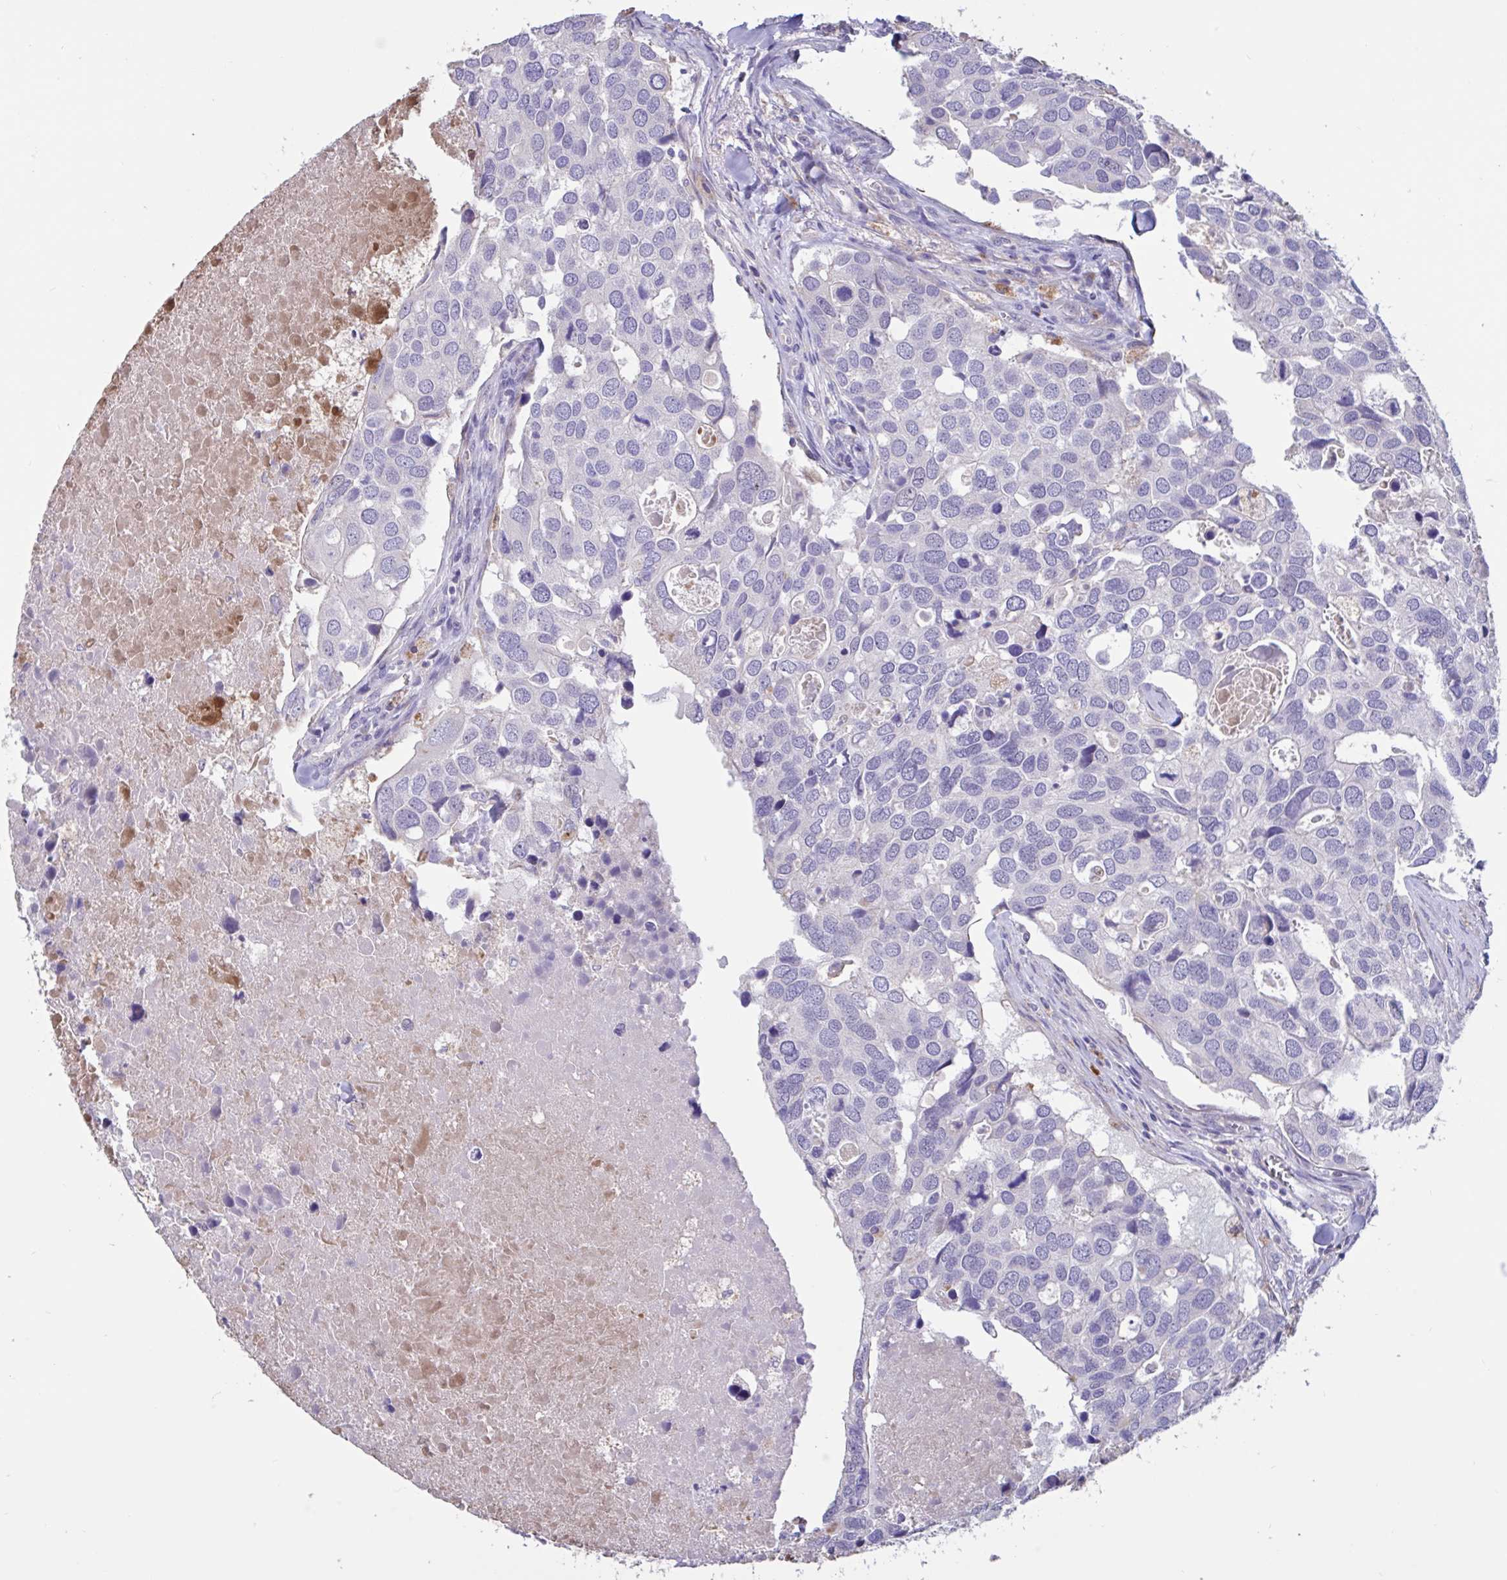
{"staining": {"intensity": "negative", "quantity": "none", "location": "none"}, "tissue": "breast cancer", "cell_type": "Tumor cells", "image_type": "cancer", "snomed": [{"axis": "morphology", "description": "Duct carcinoma"}, {"axis": "topography", "description": "Breast"}], "caption": "This is a histopathology image of immunohistochemistry (IHC) staining of breast cancer, which shows no expression in tumor cells. (DAB IHC, high magnification).", "gene": "DDX39A", "patient": {"sex": "female", "age": 83}}